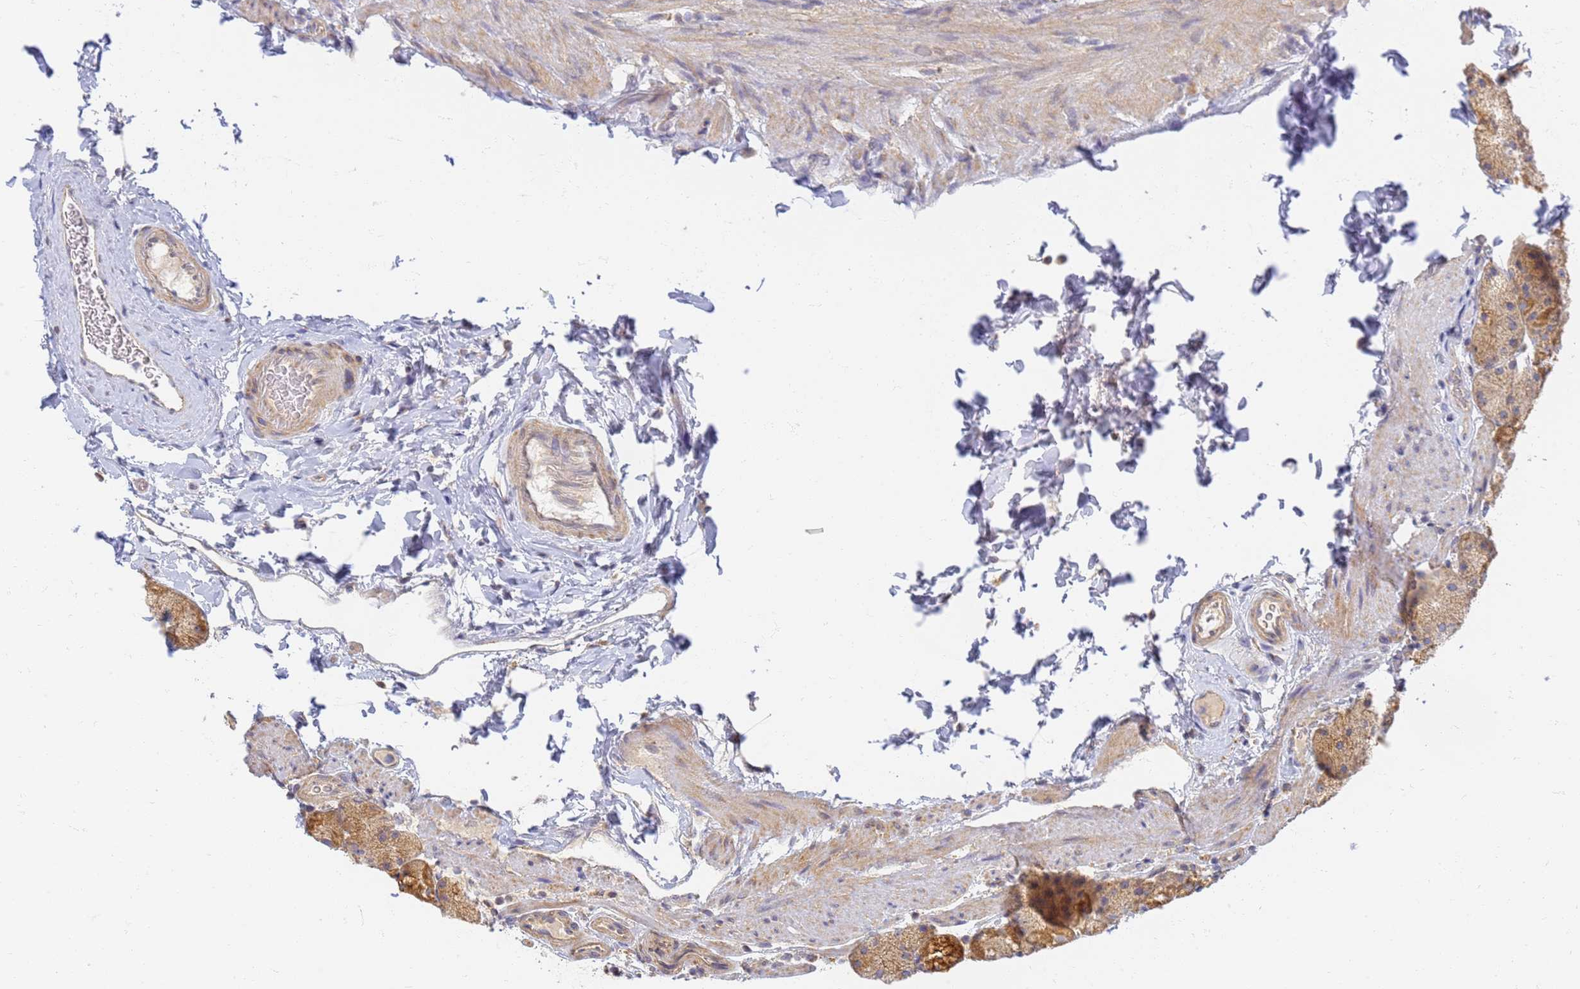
{"staining": {"intensity": "moderate", "quantity": ">75%", "location": "cytoplasmic/membranous"}, "tissue": "stomach", "cell_type": "Glandular cells", "image_type": "normal", "snomed": [{"axis": "morphology", "description": "Normal tissue, NOS"}, {"axis": "topography", "description": "Stomach, upper"}, {"axis": "topography", "description": "Stomach, lower"}], "caption": "Immunohistochemical staining of normal stomach displays >75% levels of moderate cytoplasmic/membranous protein expression in about >75% of glandular cells.", "gene": "UTP23", "patient": {"sex": "male", "age": 67}}